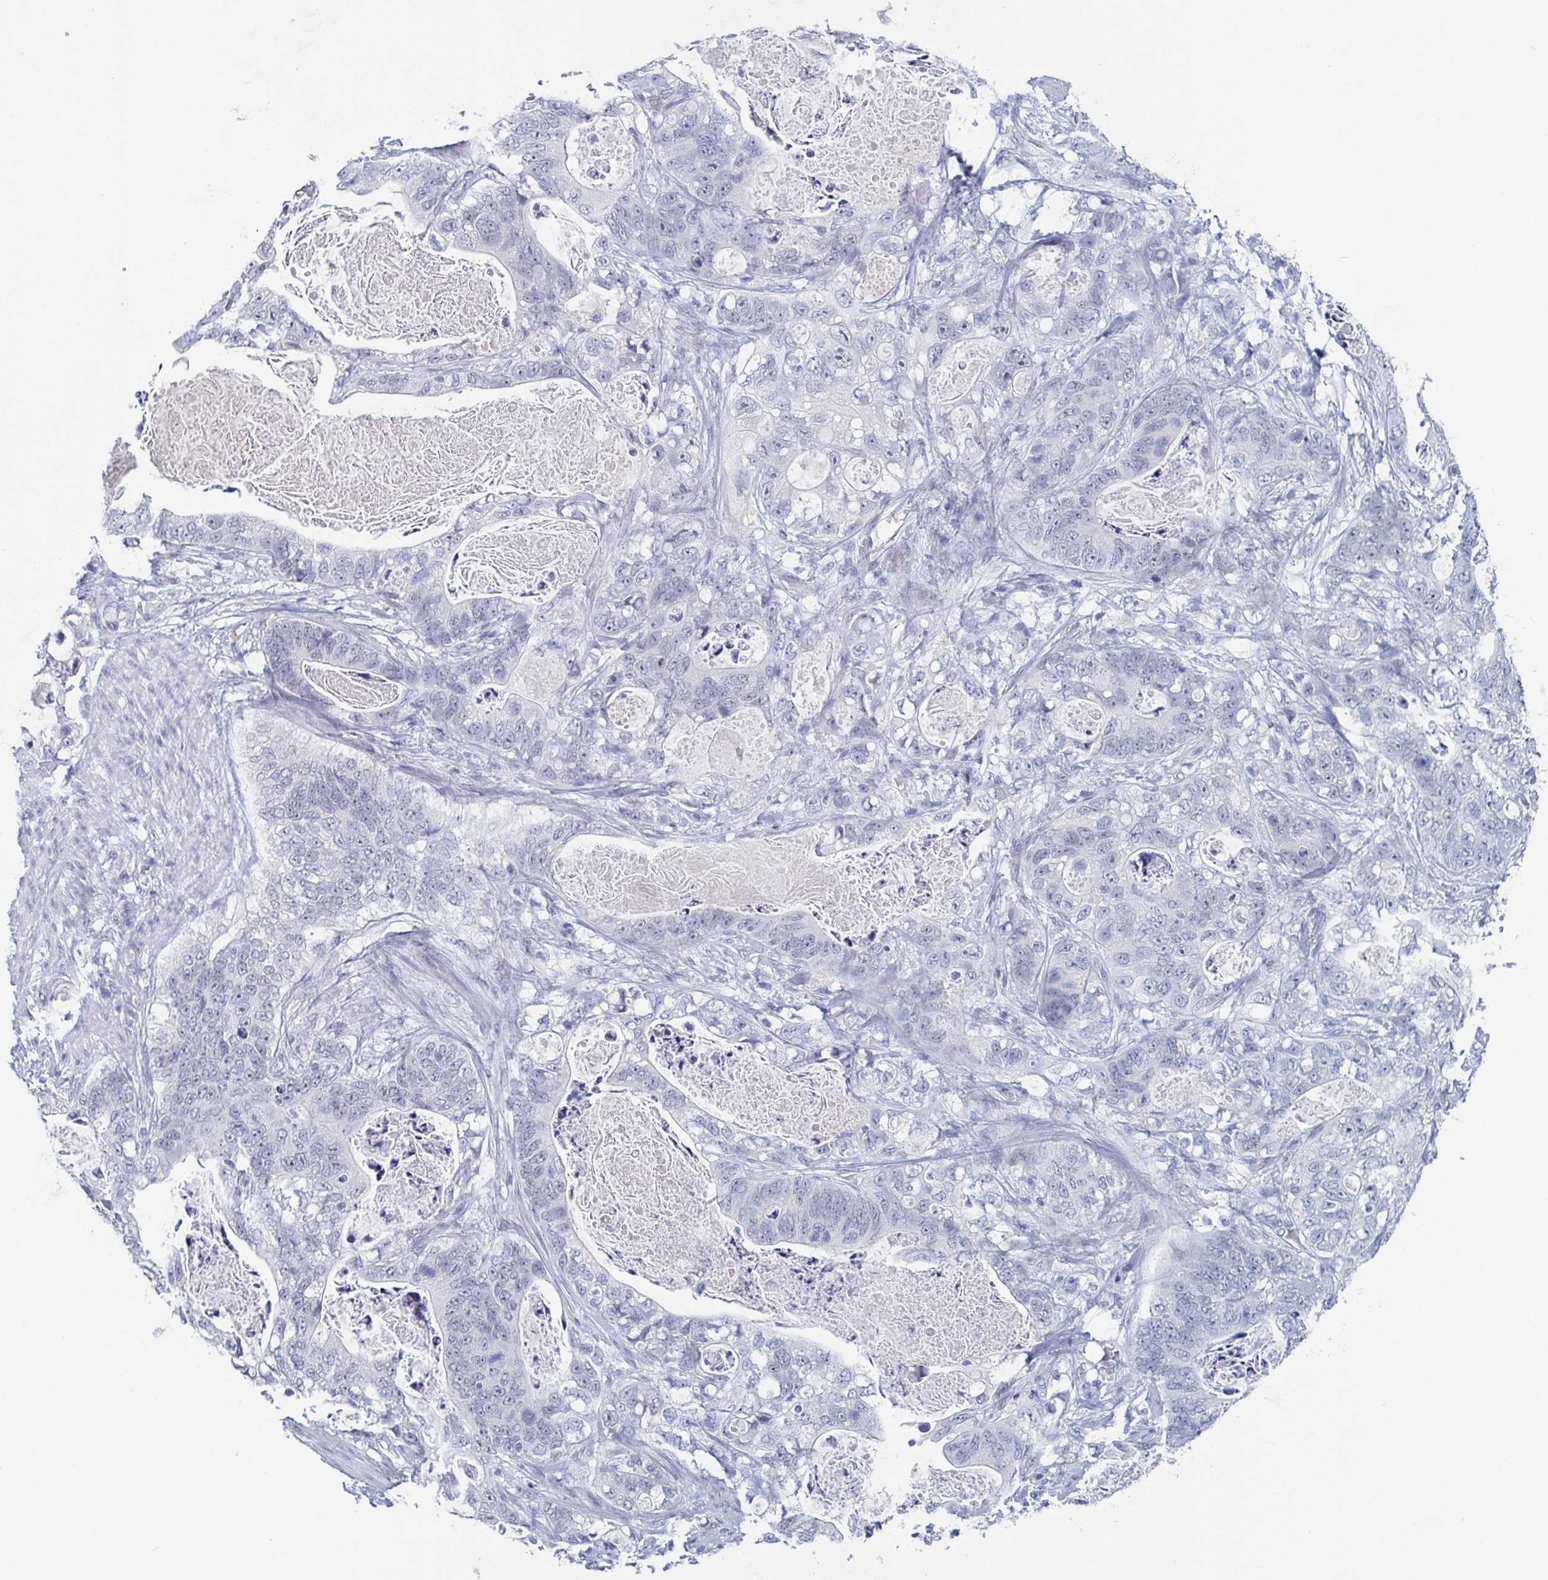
{"staining": {"intensity": "negative", "quantity": "none", "location": "none"}, "tissue": "stomach cancer", "cell_type": "Tumor cells", "image_type": "cancer", "snomed": [{"axis": "morphology", "description": "Normal tissue, NOS"}, {"axis": "morphology", "description": "Adenocarcinoma, NOS"}, {"axis": "topography", "description": "Stomach"}], "caption": "Adenocarcinoma (stomach) was stained to show a protein in brown. There is no significant positivity in tumor cells. Nuclei are stained in blue.", "gene": "KDM4D", "patient": {"sex": "female", "age": 89}}